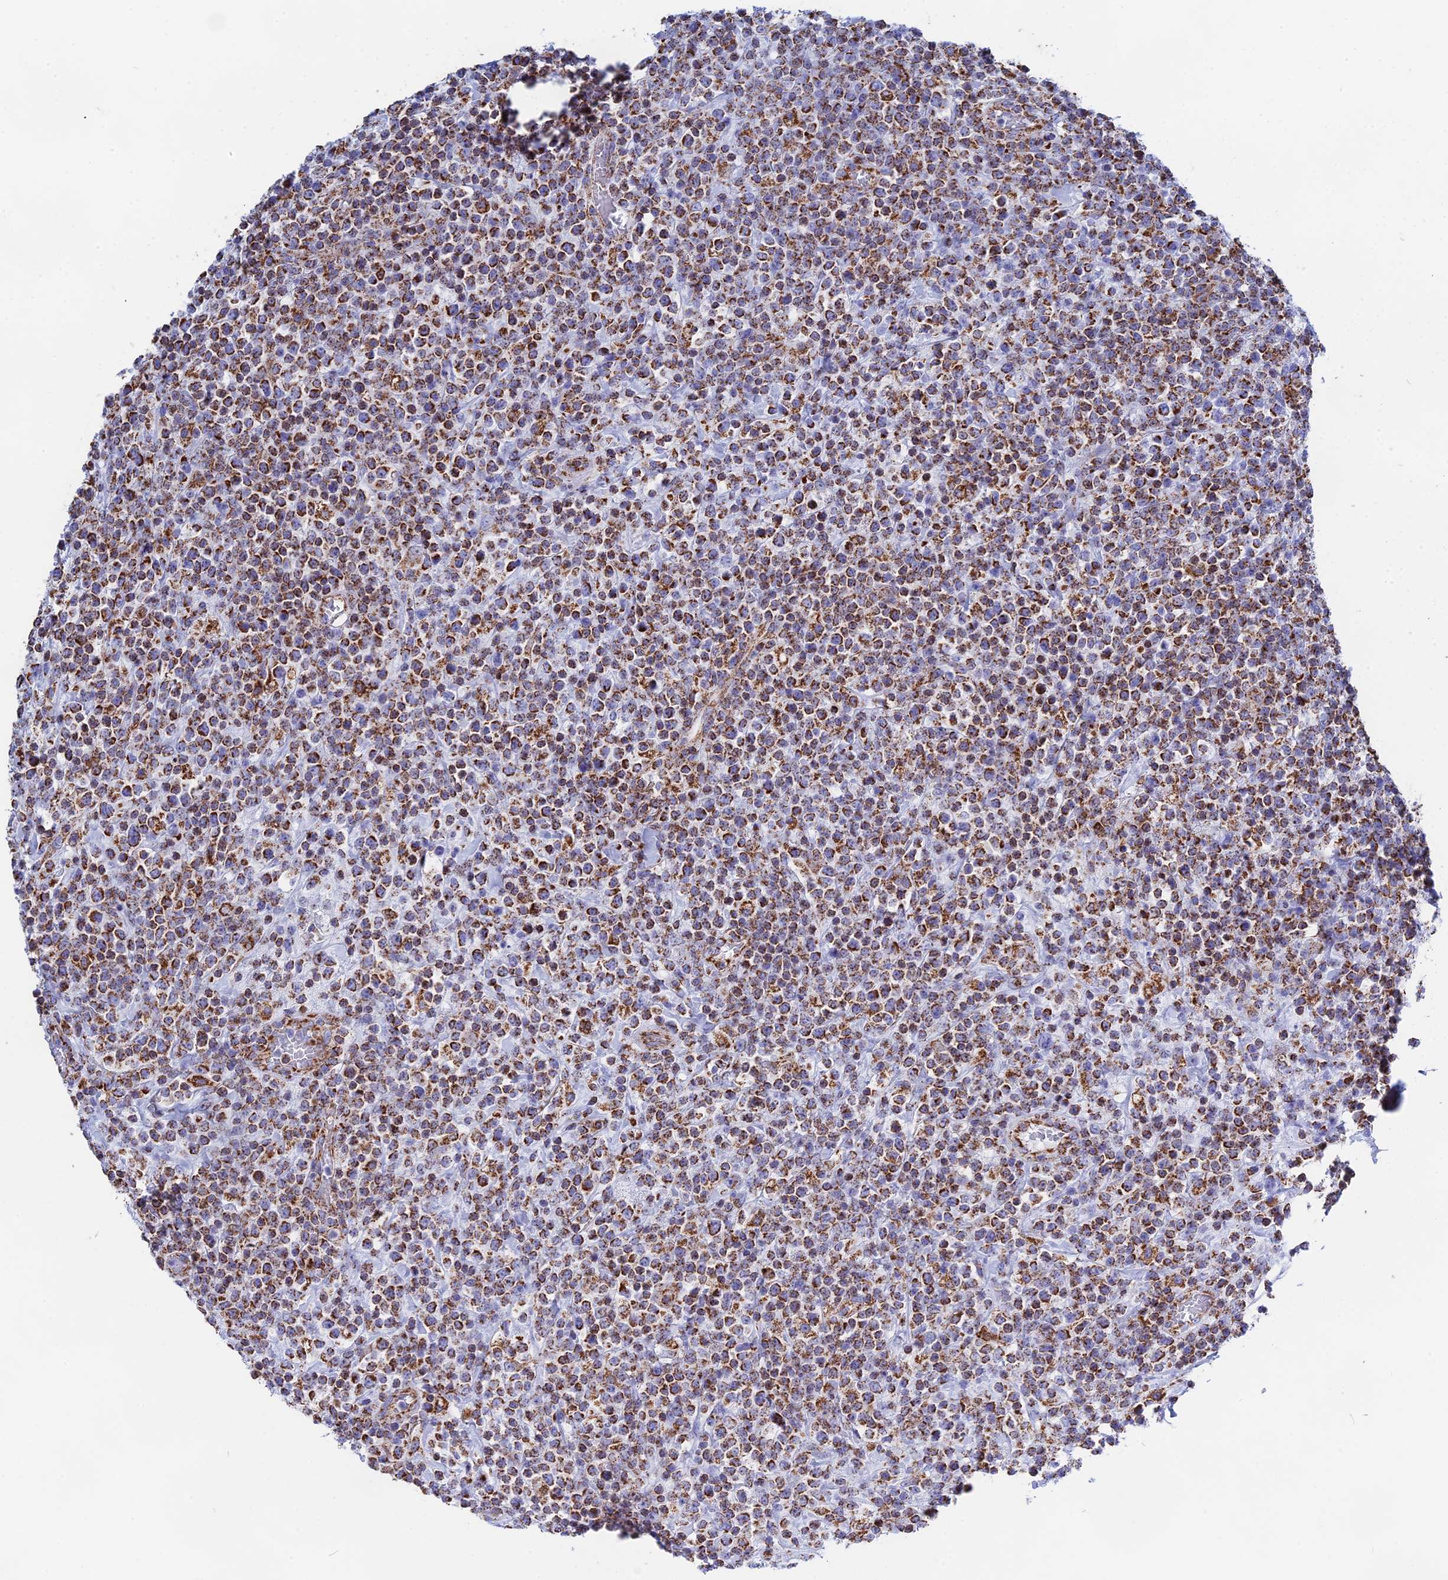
{"staining": {"intensity": "strong", "quantity": ">75%", "location": "cytoplasmic/membranous"}, "tissue": "lymphoma", "cell_type": "Tumor cells", "image_type": "cancer", "snomed": [{"axis": "morphology", "description": "Malignant lymphoma, non-Hodgkin's type, High grade"}, {"axis": "topography", "description": "Colon"}], "caption": "Human high-grade malignant lymphoma, non-Hodgkin's type stained for a protein (brown) reveals strong cytoplasmic/membranous positive staining in approximately >75% of tumor cells.", "gene": "NDUFA5", "patient": {"sex": "female", "age": 53}}